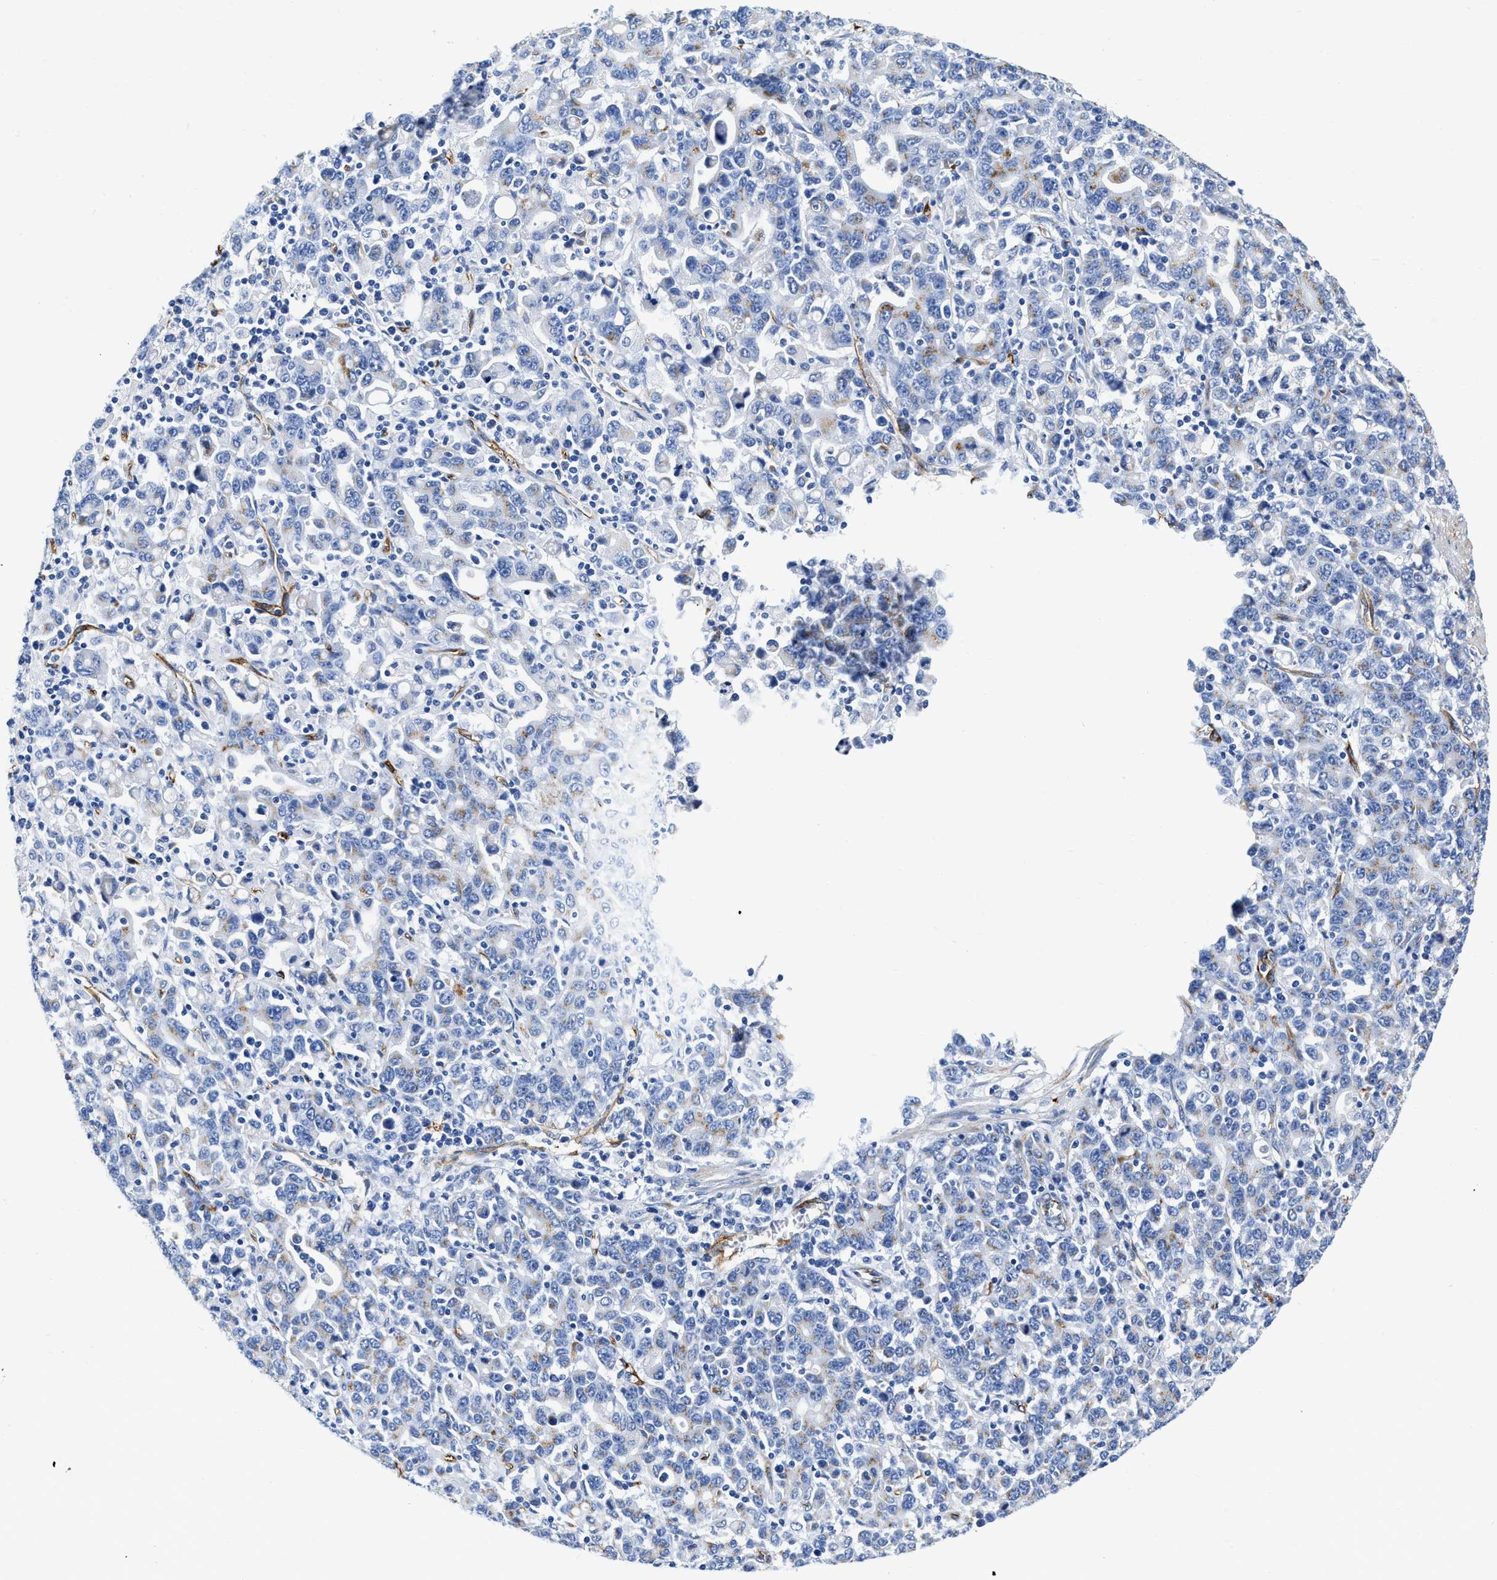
{"staining": {"intensity": "moderate", "quantity": "<25%", "location": "cytoplasmic/membranous"}, "tissue": "stomach cancer", "cell_type": "Tumor cells", "image_type": "cancer", "snomed": [{"axis": "morphology", "description": "Adenocarcinoma, NOS"}, {"axis": "topography", "description": "Stomach, upper"}], "caption": "Human stomach cancer (adenocarcinoma) stained with a brown dye shows moderate cytoplasmic/membranous positive expression in approximately <25% of tumor cells.", "gene": "TVP23B", "patient": {"sex": "male", "age": 69}}